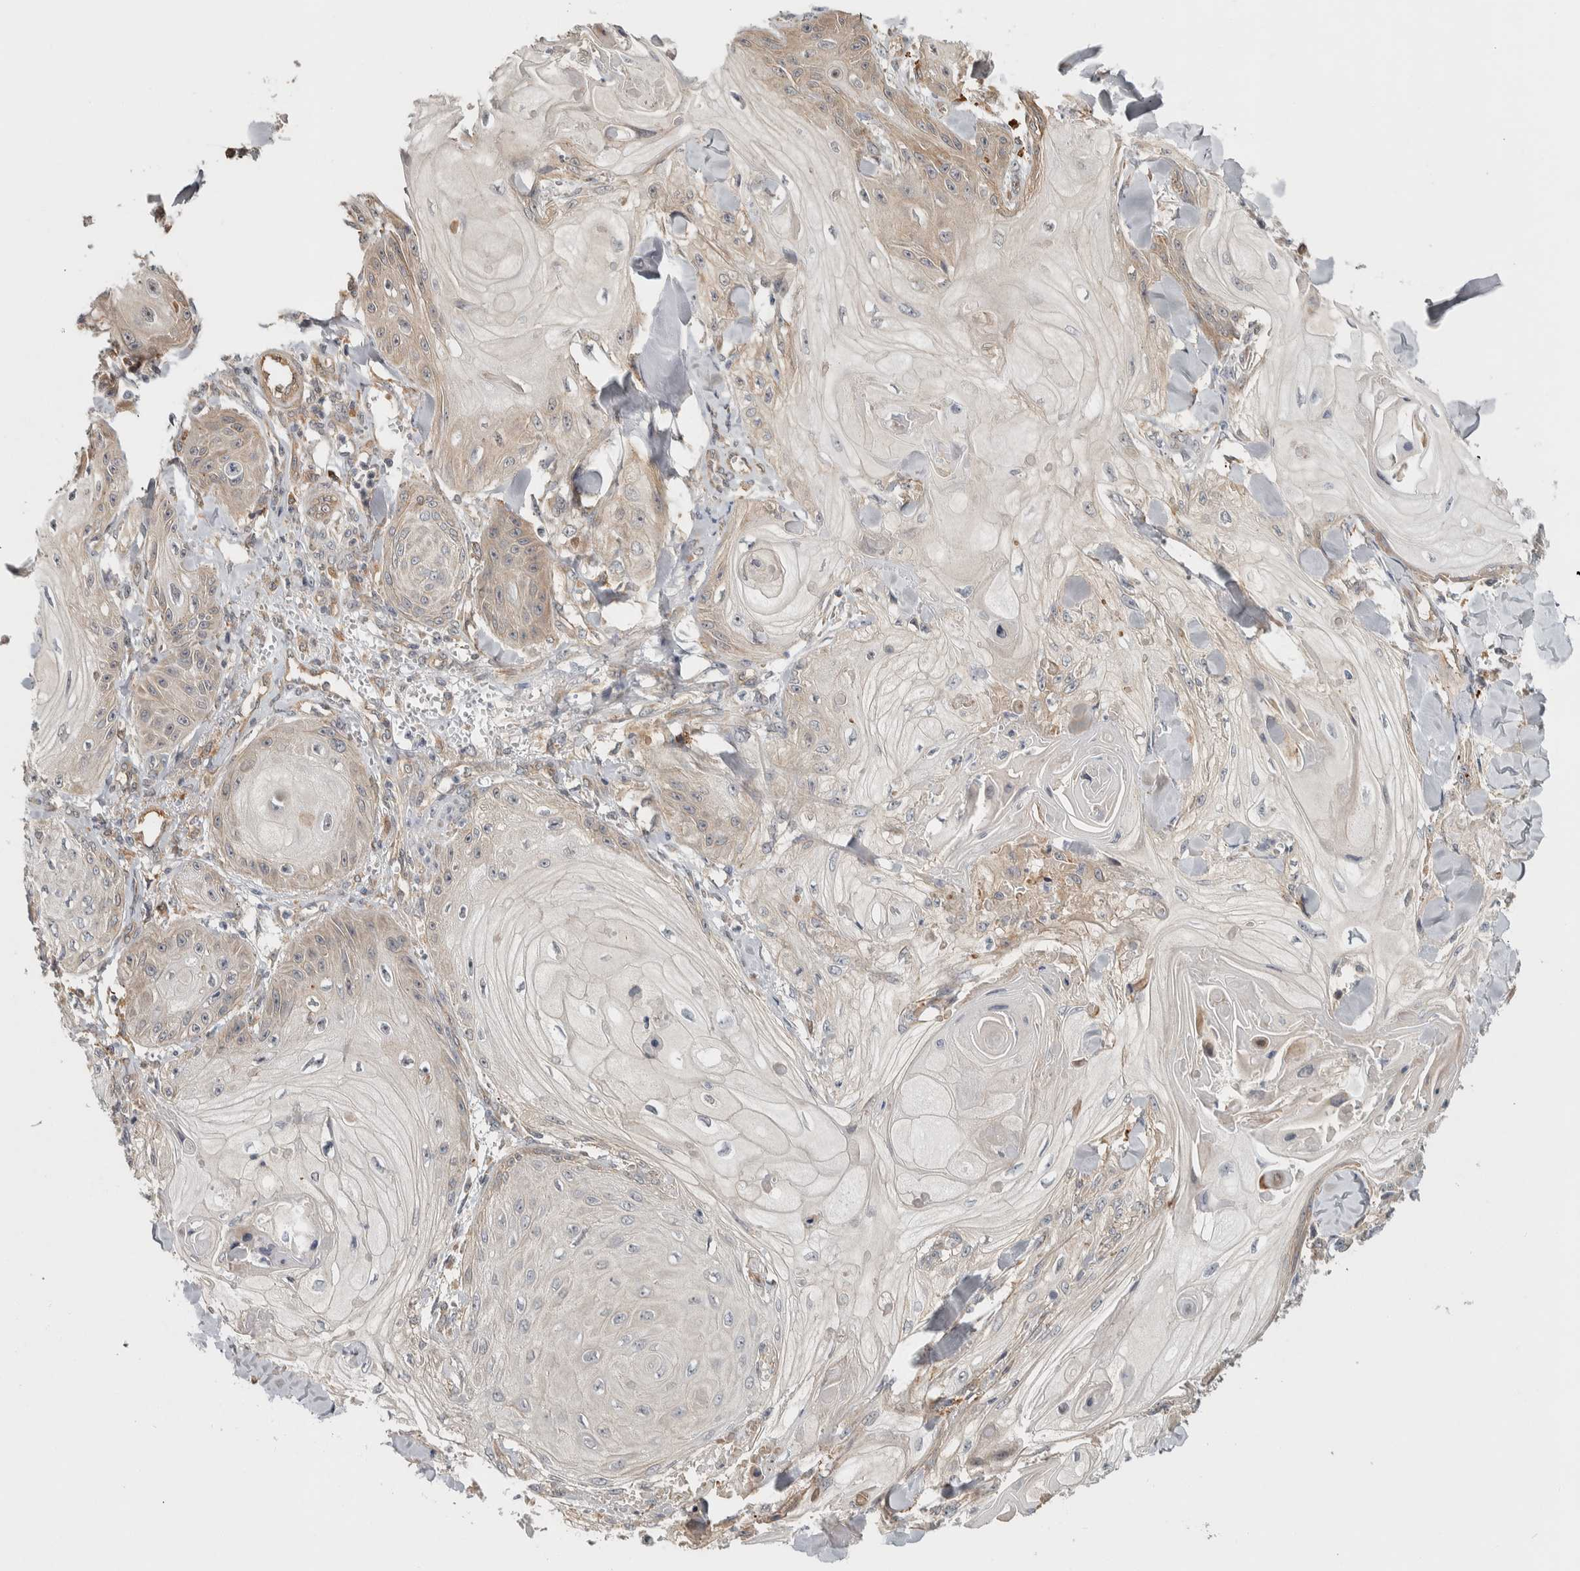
{"staining": {"intensity": "negative", "quantity": "none", "location": "none"}, "tissue": "skin cancer", "cell_type": "Tumor cells", "image_type": "cancer", "snomed": [{"axis": "morphology", "description": "Squamous cell carcinoma, NOS"}, {"axis": "topography", "description": "Skin"}], "caption": "IHC of skin cancer shows no staining in tumor cells.", "gene": "TBC1D31", "patient": {"sex": "male", "age": 74}}